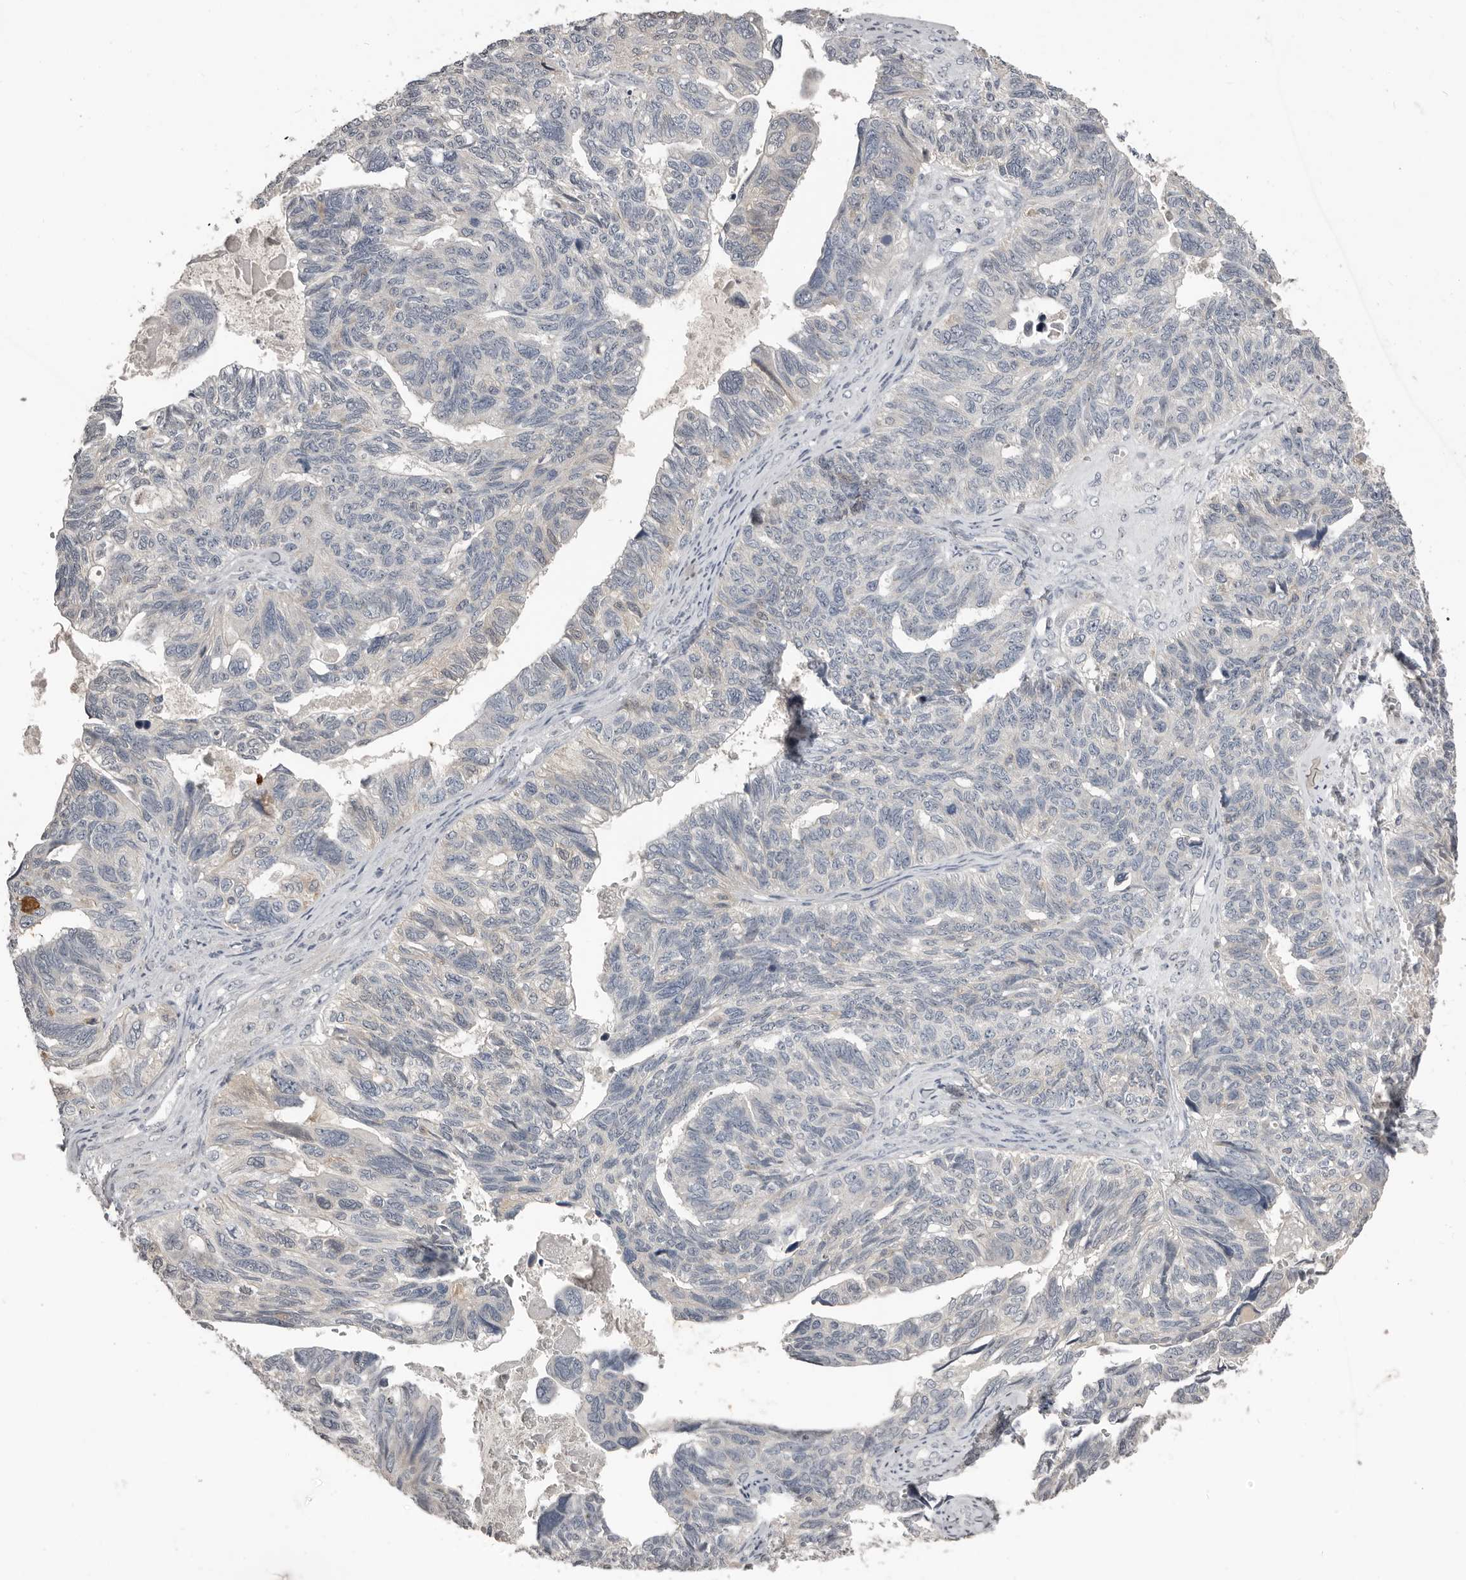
{"staining": {"intensity": "negative", "quantity": "none", "location": "none"}, "tissue": "ovarian cancer", "cell_type": "Tumor cells", "image_type": "cancer", "snomed": [{"axis": "morphology", "description": "Cystadenocarcinoma, serous, NOS"}, {"axis": "topography", "description": "Ovary"}], "caption": "The histopathology image exhibits no significant staining in tumor cells of ovarian cancer.", "gene": "KCNJ8", "patient": {"sex": "female", "age": 79}}